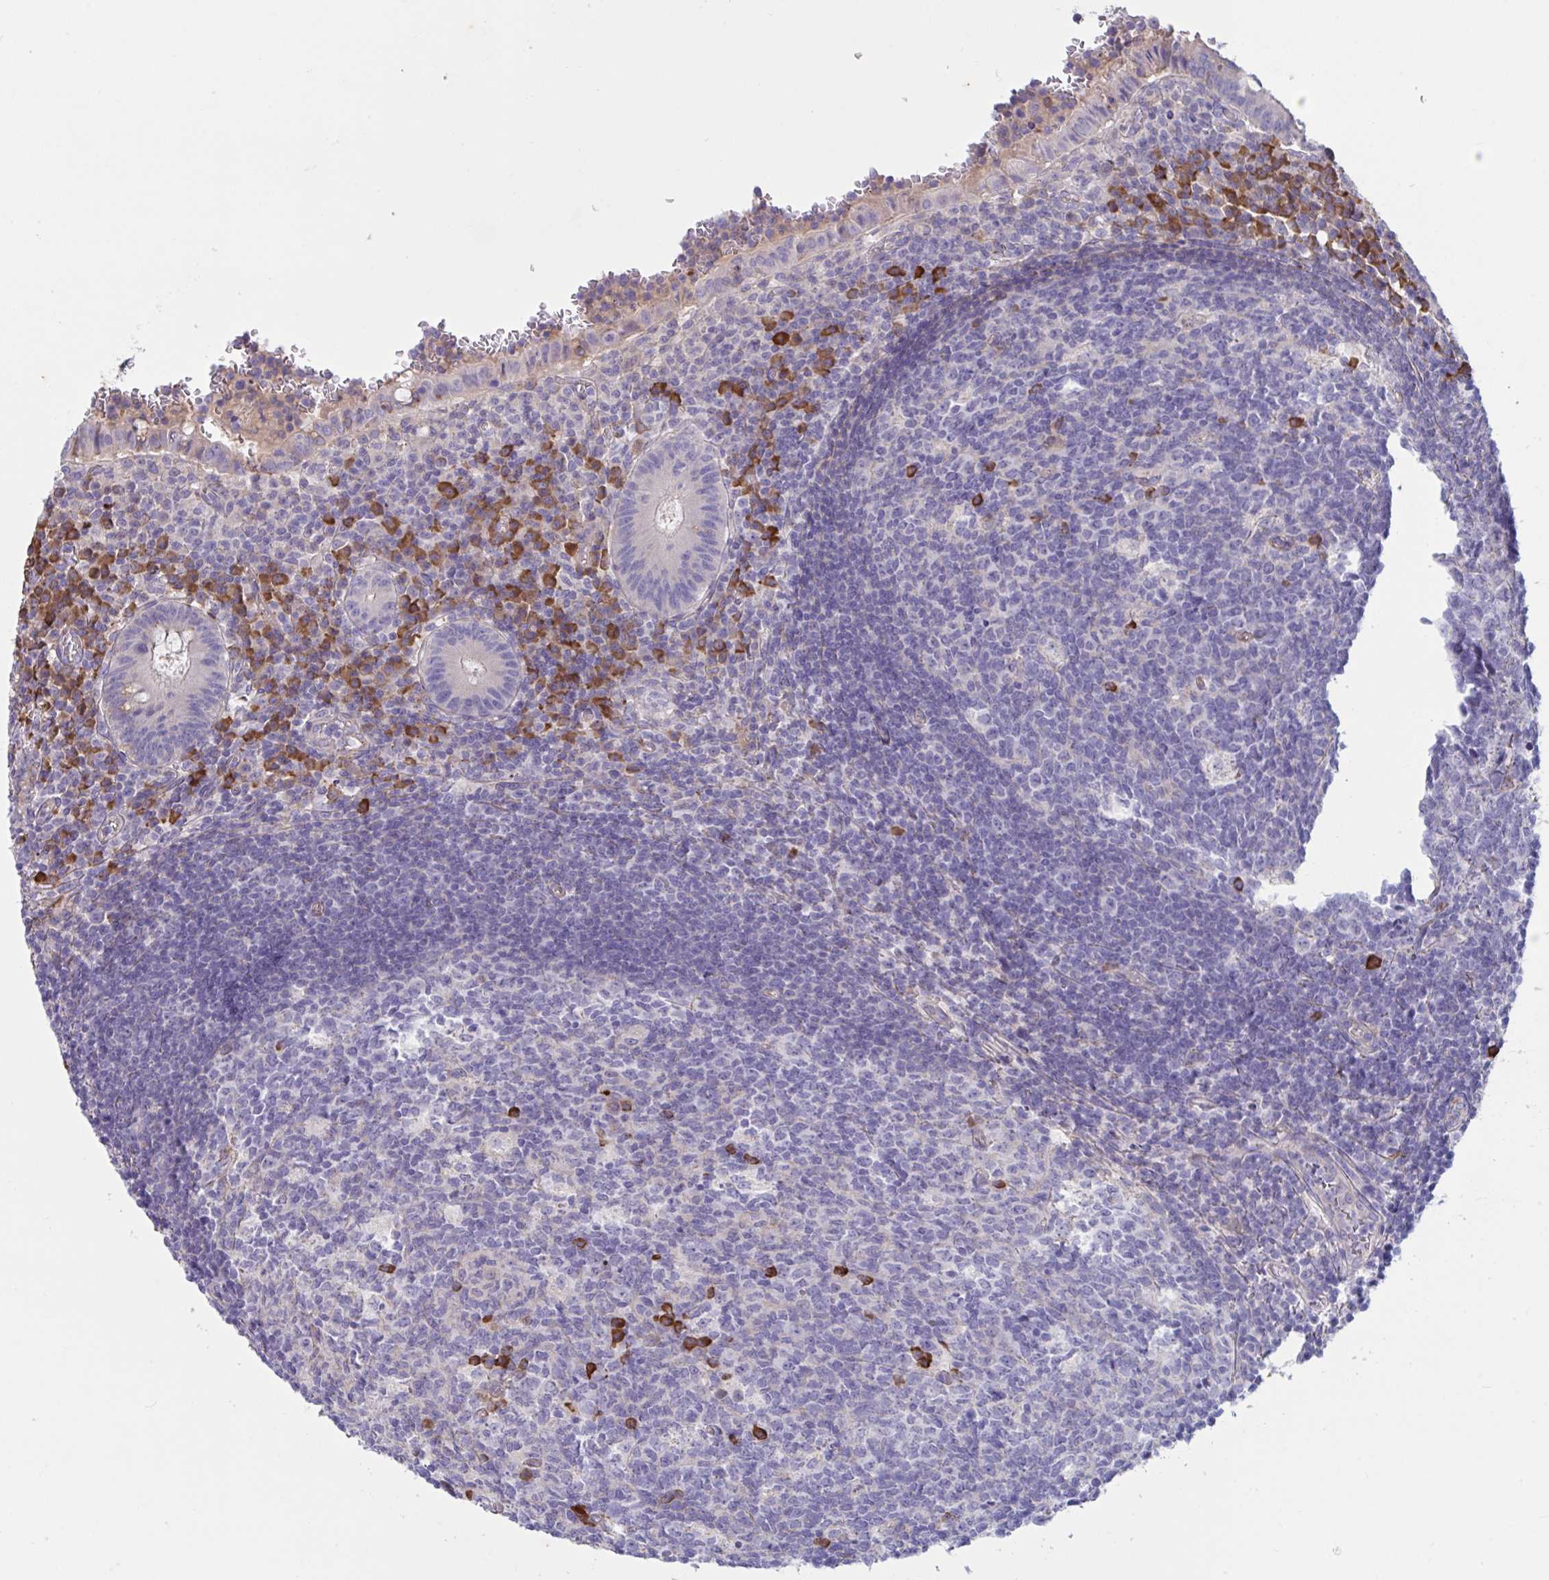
{"staining": {"intensity": "weak", "quantity": "25%-75%", "location": "cytoplasmic/membranous"}, "tissue": "appendix", "cell_type": "Glandular cells", "image_type": "normal", "snomed": [{"axis": "morphology", "description": "Normal tissue, NOS"}, {"axis": "topography", "description": "Appendix"}], "caption": "Brown immunohistochemical staining in unremarkable human appendix displays weak cytoplasmic/membranous expression in about 25%-75% of glandular cells.", "gene": "SLC66A1", "patient": {"sex": "male", "age": 18}}